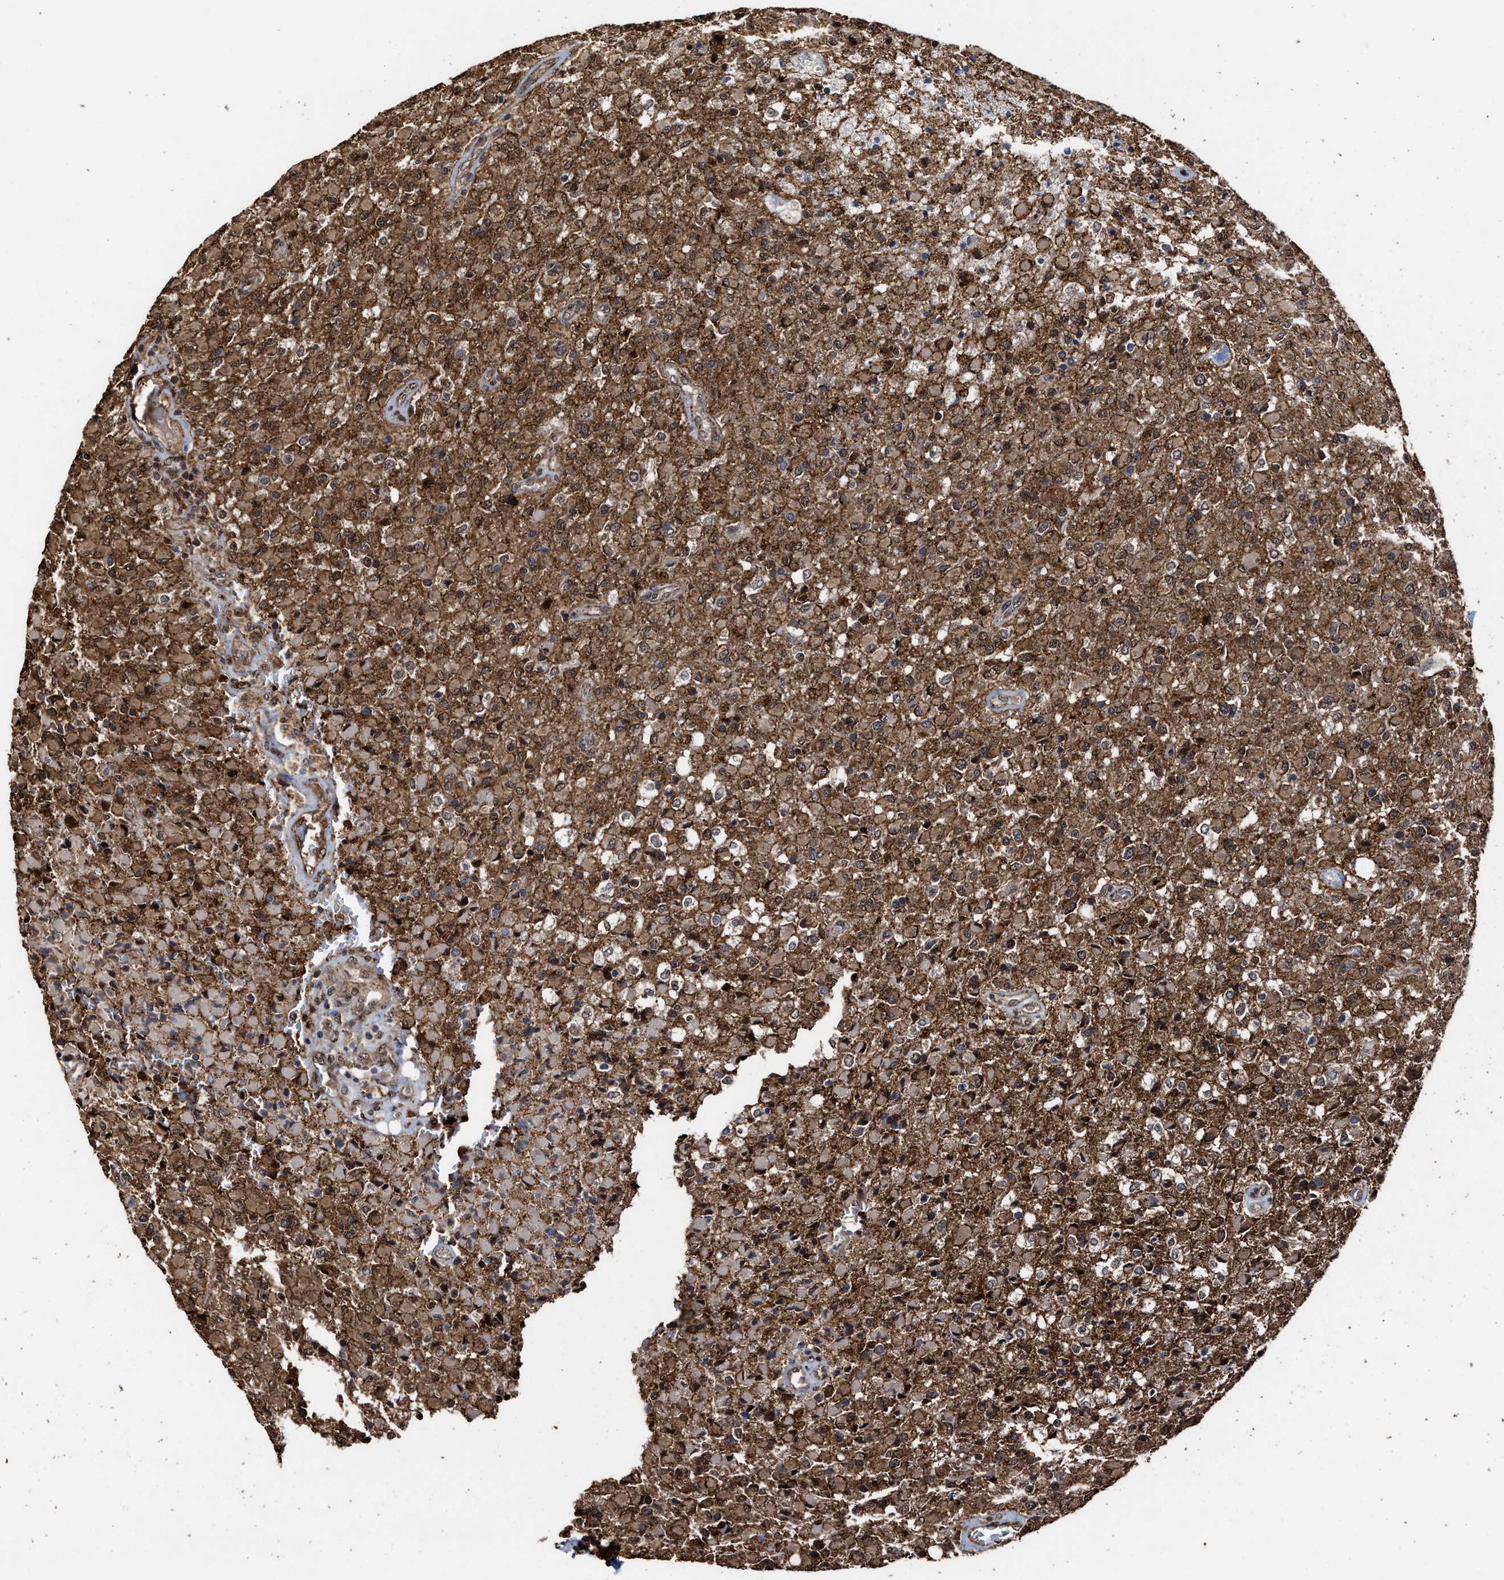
{"staining": {"intensity": "moderate", "quantity": ">75%", "location": "cytoplasmic/membranous"}, "tissue": "glioma", "cell_type": "Tumor cells", "image_type": "cancer", "snomed": [{"axis": "morphology", "description": "Glioma, malignant, High grade"}, {"axis": "topography", "description": "Brain"}], "caption": "Glioma tissue shows moderate cytoplasmic/membranous staining in about >75% of tumor cells", "gene": "SEPTIN2", "patient": {"sex": "male", "age": 71}}